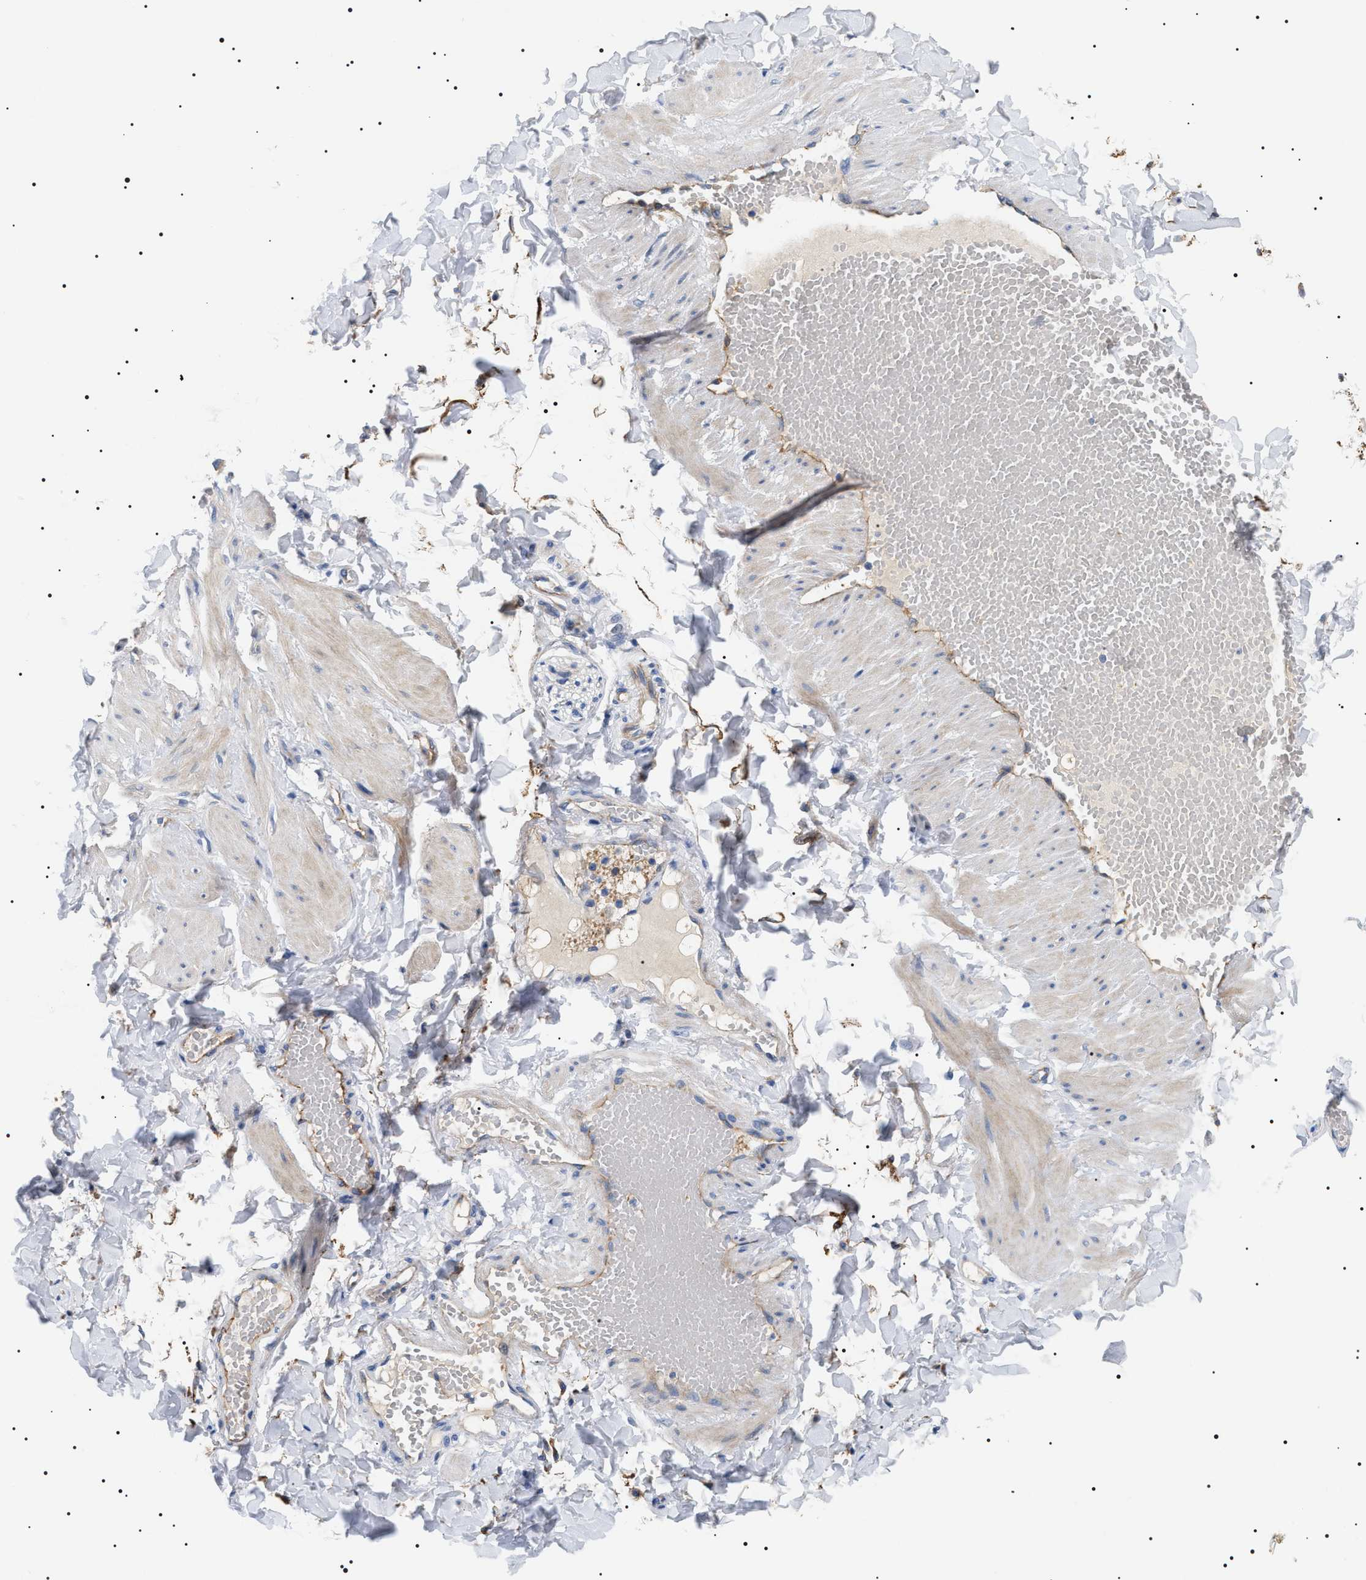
{"staining": {"intensity": "negative", "quantity": "none", "location": "none"}, "tissue": "adipose tissue", "cell_type": "Adipocytes", "image_type": "normal", "snomed": [{"axis": "morphology", "description": "Normal tissue, NOS"}, {"axis": "topography", "description": "Adipose tissue"}, {"axis": "topography", "description": "Vascular tissue"}, {"axis": "topography", "description": "Peripheral nerve tissue"}], "caption": "The histopathology image exhibits no significant positivity in adipocytes of adipose tissue.", "gene": "TMEM222", "patient": {"sex": "male", "age": 25}}